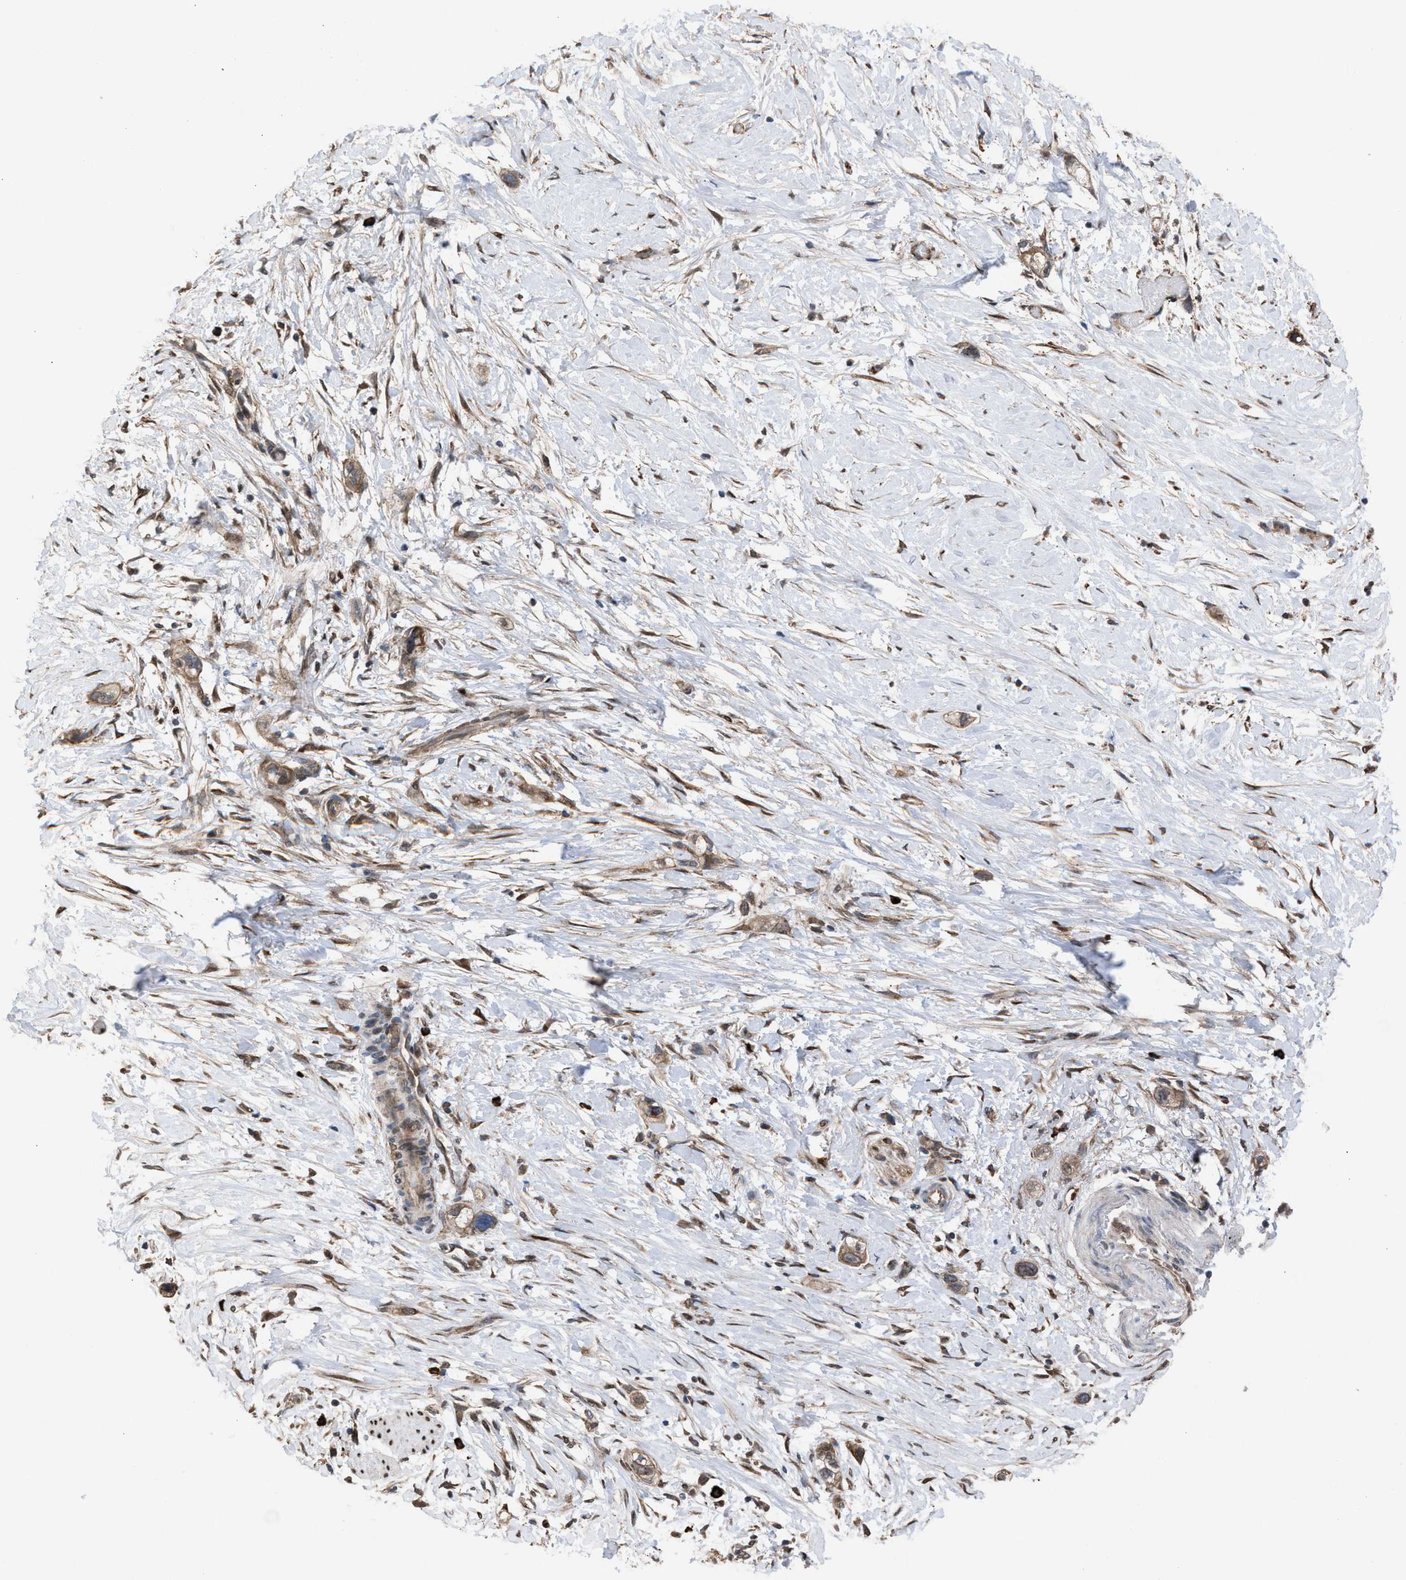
{"staining": {"intensity": "weak", "quantity": ">75%", "location": "cytoplasmic/membranous"}, "tissue": "stomach cancer", "cell_type": "Tumor cells", "image_type": "cancer", "snomed": [{"axis": "morphology", "description": "Adenocarcinoma, NOS"}, {"axis": "topography", "description": "Stomach"}, {"axis": "topography", "description": "Stomach, lower"}], "caption": "Human stomach adenocarcinoma stained for a protein (brown) displays weak cytoplasmic/membranous positive positivity in approximately >75% of tumor cells.", "gene": "TP53BP2", "patient": {"sex": "female", "age": 48}}